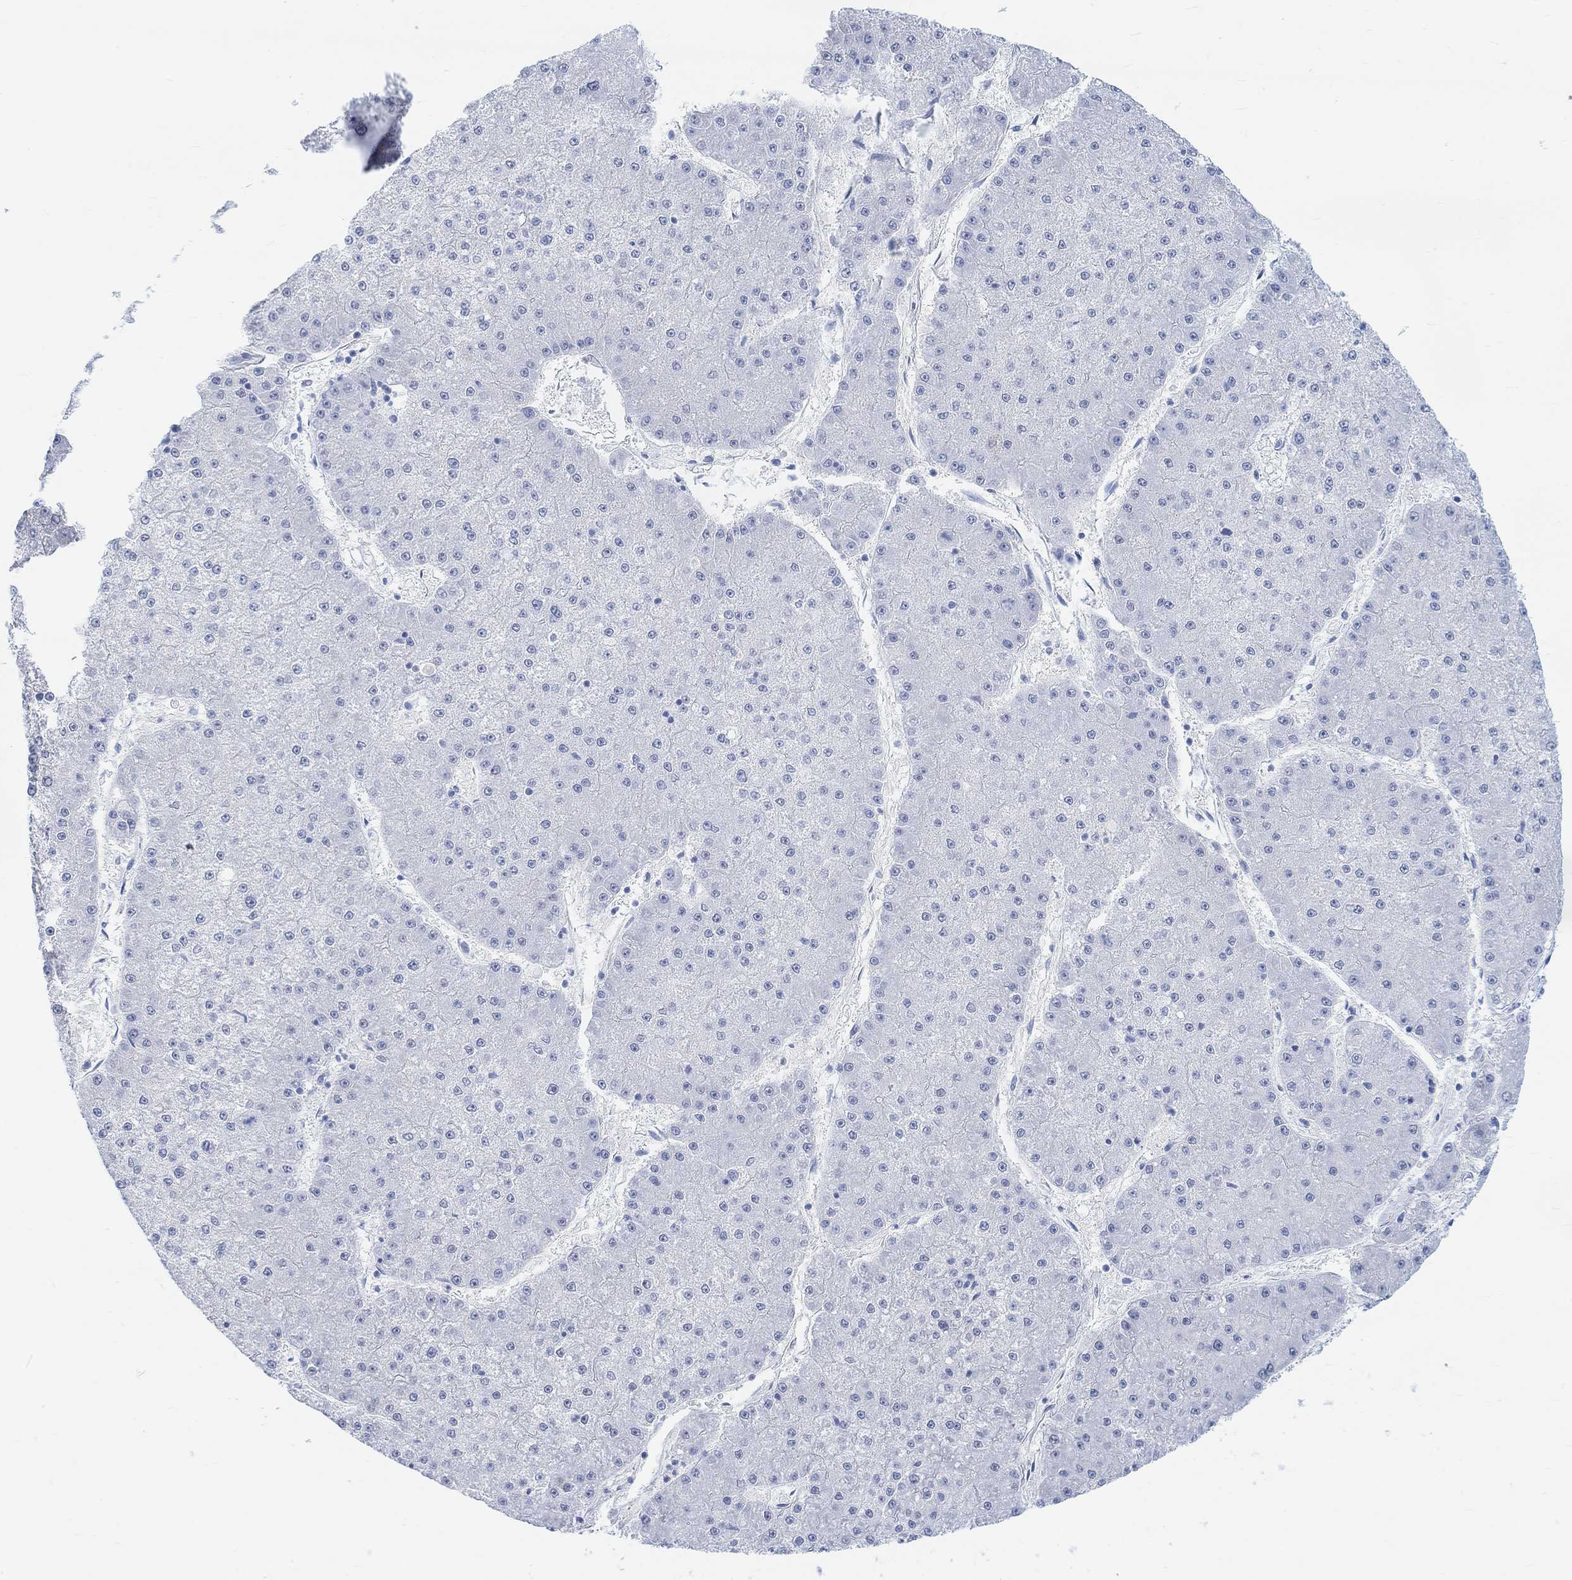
{"staining": {"intensity": "negative", "quantity": "none", "location": "none"}, "tissue": "liver cancer", "cell_type": "Tumor cells", "image_type": "cancer", "snomed": [{"axis": "morphology", "description": "Carcinoma, Hepatocellular, NOS"}, {"axis": "topography", "description": "Liver"}], "caption": "Histopathology image shows no significant protein positivity in tumor cells of liver hepatocellular carcinoma. Nuclei are stained in blue.", "gene": "ENO4", "patient": {"sex": "male", "age": 73}}